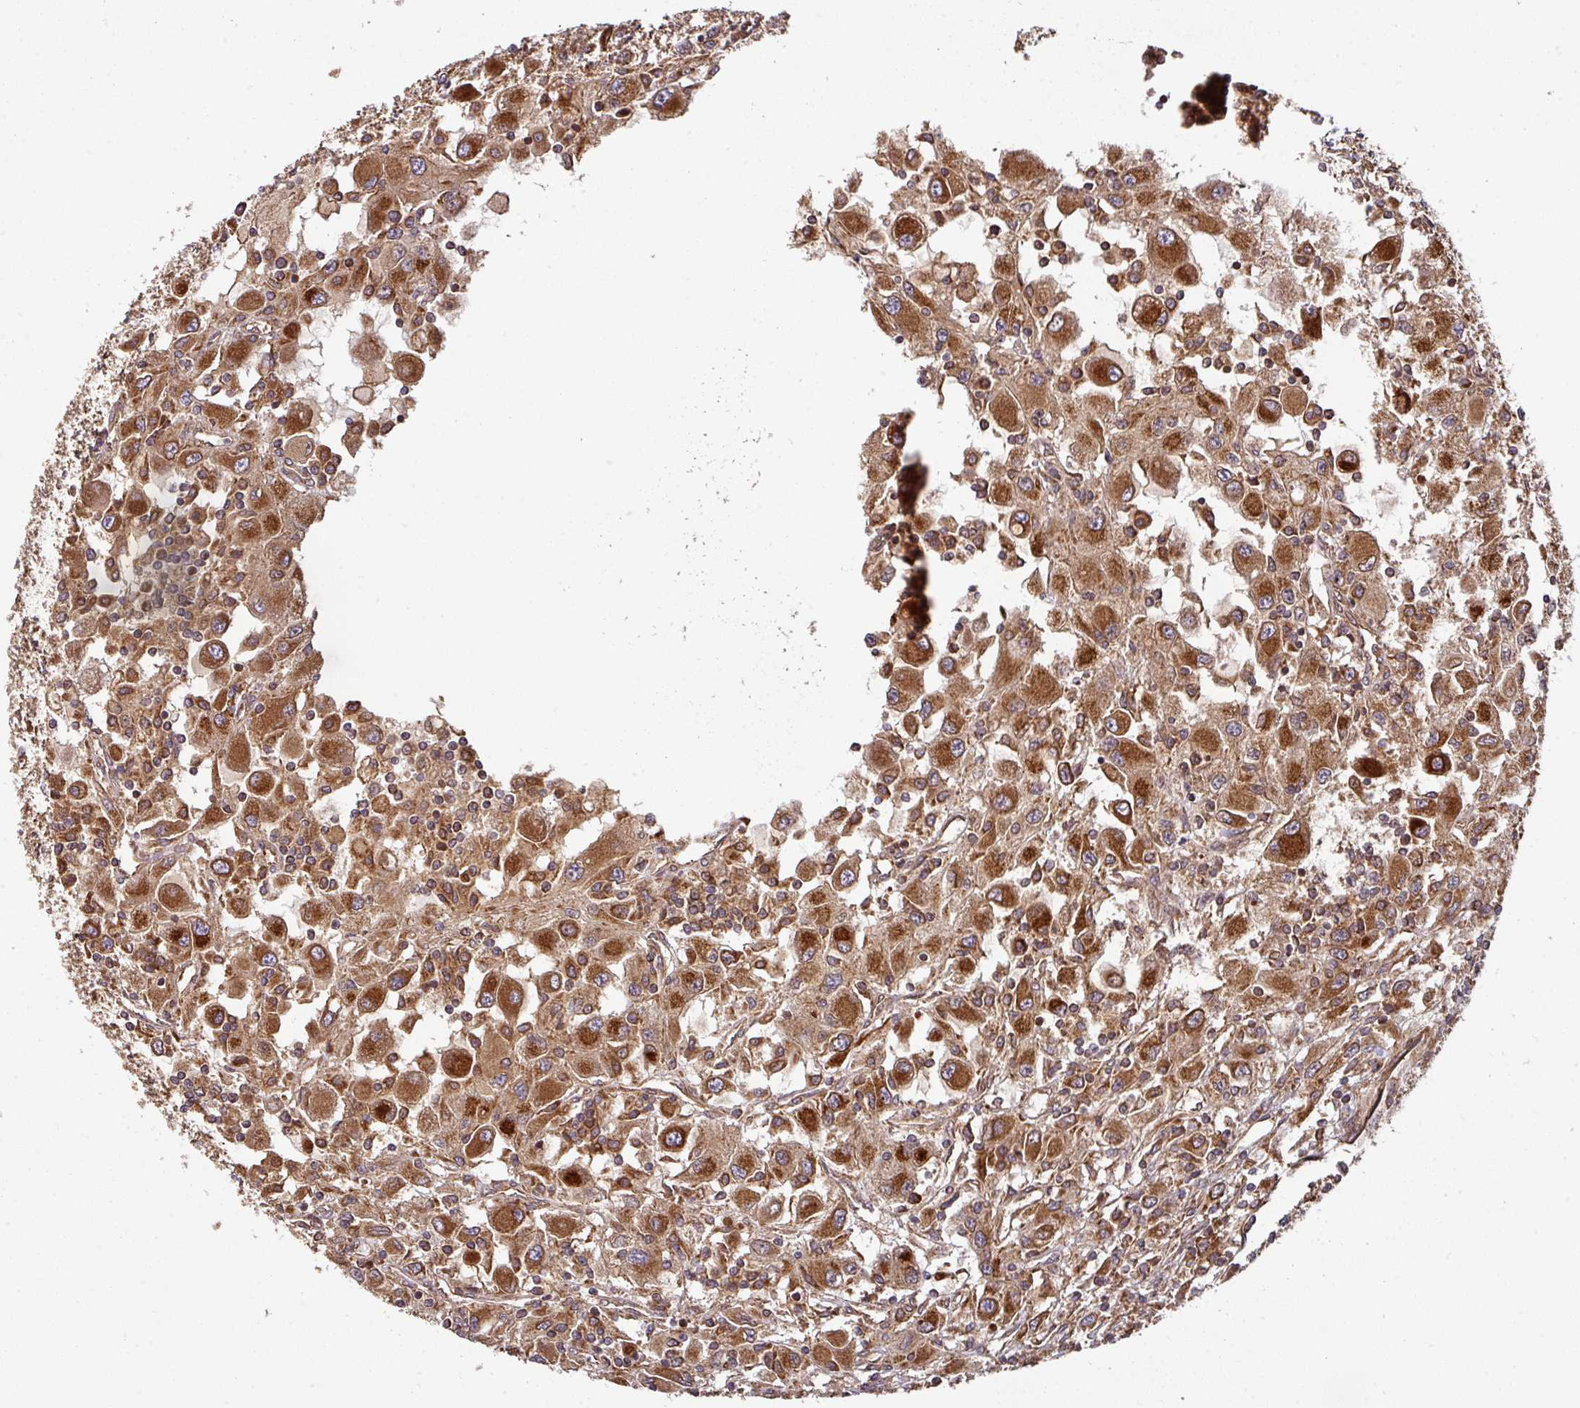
{"staining": {"intensity": "strong", "quantity": ">75%", "location": "cytoplasmic/membranous"}, "tissue": "renal cancer", "cell_type": "Tumor cells", "image_type": "cancer", "snomed": [{"axis": "morphology", "description": "Adenocarcinoma, NOS"}, {"axis": "topography", "description": "Kidney"}], "caption": "Immunohistochemistry (IHC) of human adenocarcinoma (renal) shows high levels of strong cytoplasmic/membranous positivity in about >75% of tumor cells.", "gene": "TRAP1", "patient": {"sex": "female", "age": 67}}